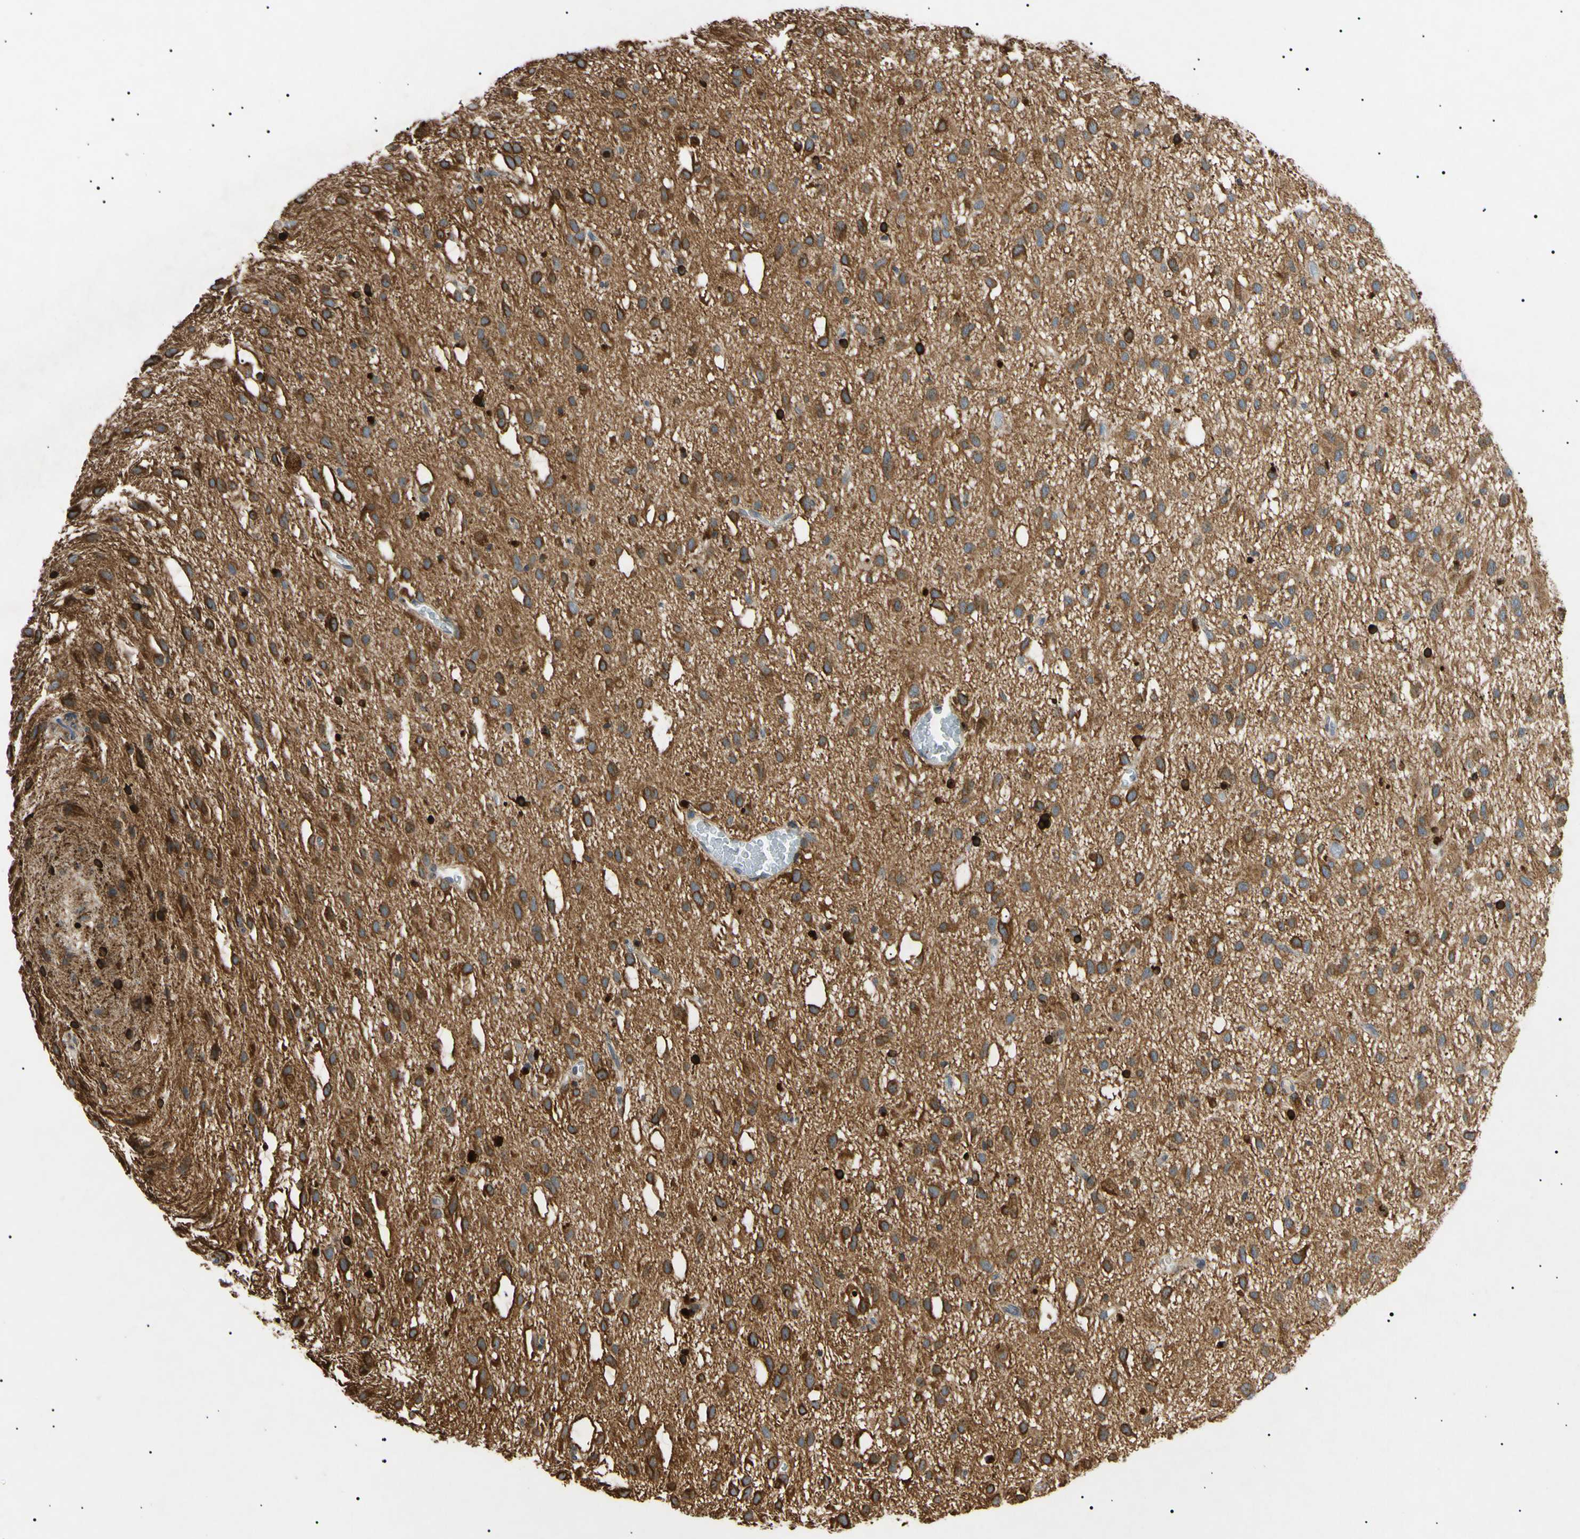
{"staining": {"intensity": "strong", "quantity": "25%-75%", "location": "cytoplasmic/membranous,nuclear"}, "tissue": "glioma", "cell_type": "Tumor cells", "image_type": "cancer", "snomed": [{"axis": "morphology", "description": "Glioma, malignant, Low grade"}, {"axis": "topography", "description": "Brain"}], "caption": "Approximately 25%-75% of tumor cells in human malignant glioma (low-grade) exhibit strong cytoplasmic/membranous and nuclear protein staining as visualized by brown immunohistochemical staining.", "gene": "TUBB4A", "patient": {"sex": "male", "age": 77}}